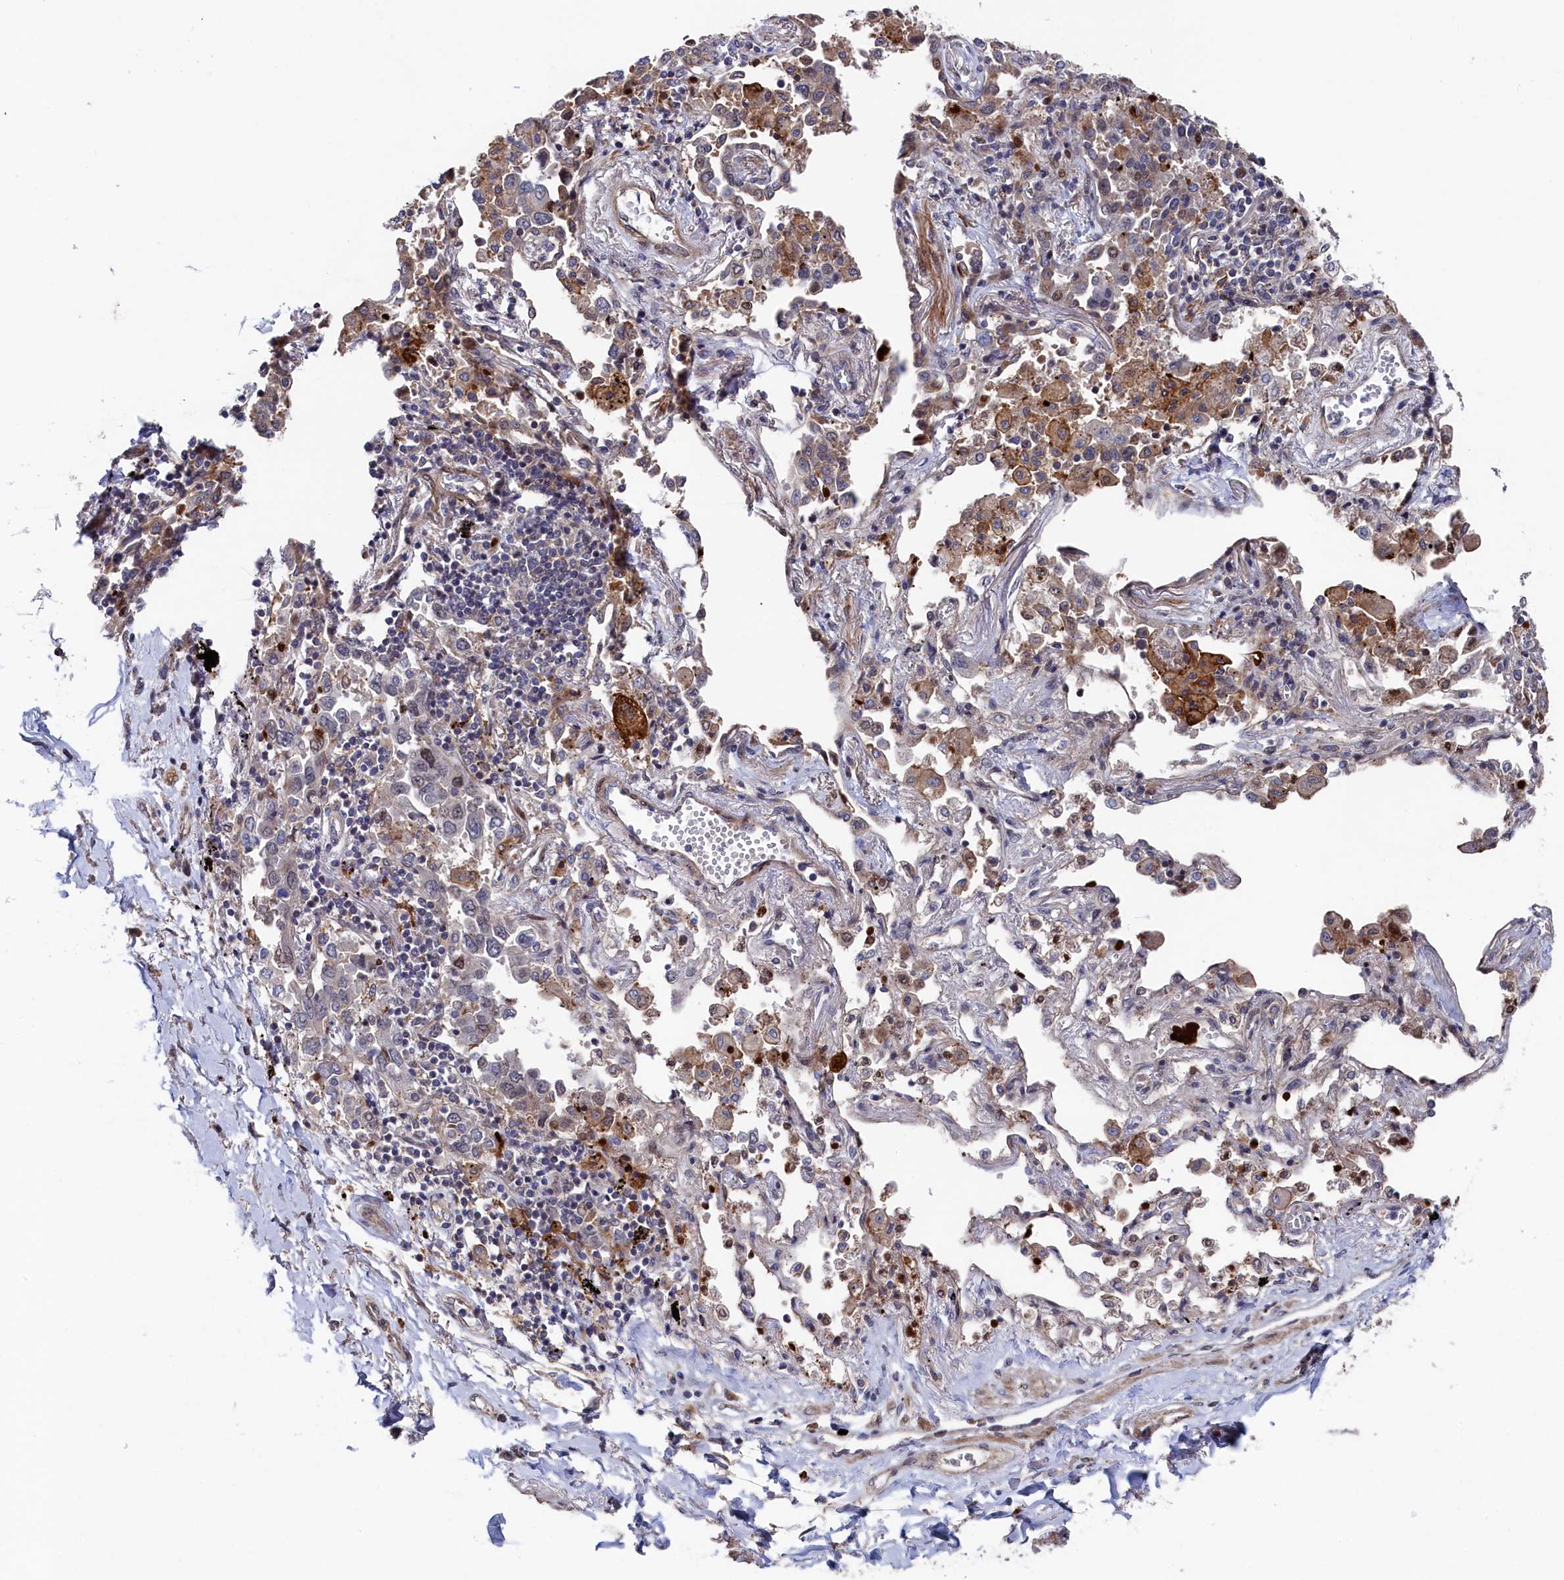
{"staining": {"intensity": "negative", "quantity": "none", "location": "none"}, "tissue": "lung cancer", "cell_type": "Tumor cells", "image_type": "cancer", "snomed": [{"axis": "morphology", "description": "Adenocarcinoma, NOS"}, {"axis": "topography", "description": "Lung"}], "caption": "A histopathology image of human lung adenocarcinoma is negative for staining in tumor cells. The staining is performed using DAB (3,3'-diaminobenzidine) brown chromogen with nuclei counter-stained in using hematoxylin.", "gene": "ZNF891", "patient": {"sex": "male", "age": 67}}